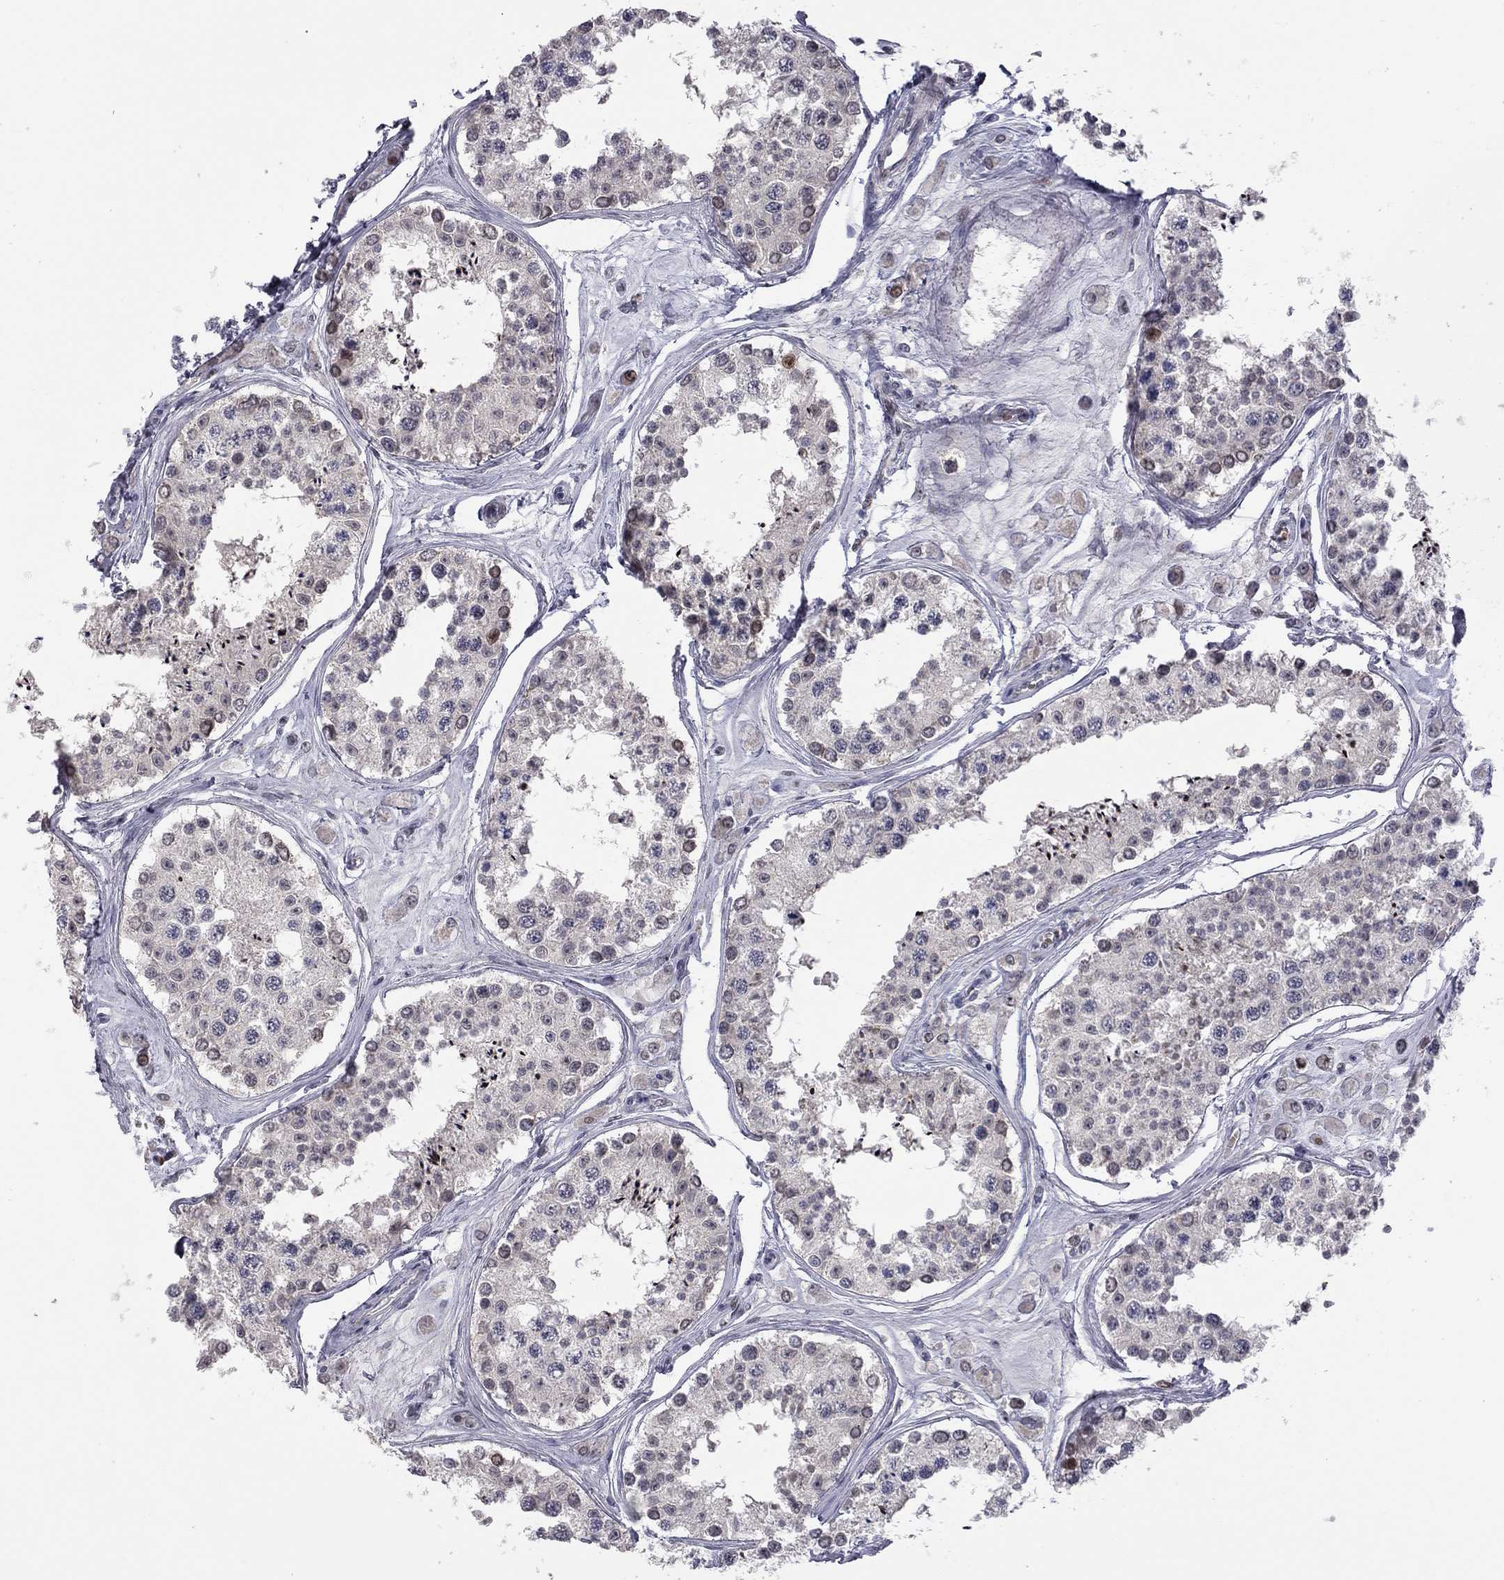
{"staining": {"intensity": "strong", "quantity": "<25%", "location": "nuclear"}, "tissue": "testis", "cell_type": "Cells in seminiferous ducts", "image_type": "normal", "snomed": [{"axis": "morphology", "description": "Normal tissue, NOS"}, {"axis": "topography", "description": "Testis"}], "caption": "Strong nuclear protein positivity is present in about <25% of cells in seminiferous ducts in testis.", "gene": "MC3R", "patient": {"sex": "male", "age": 25}}